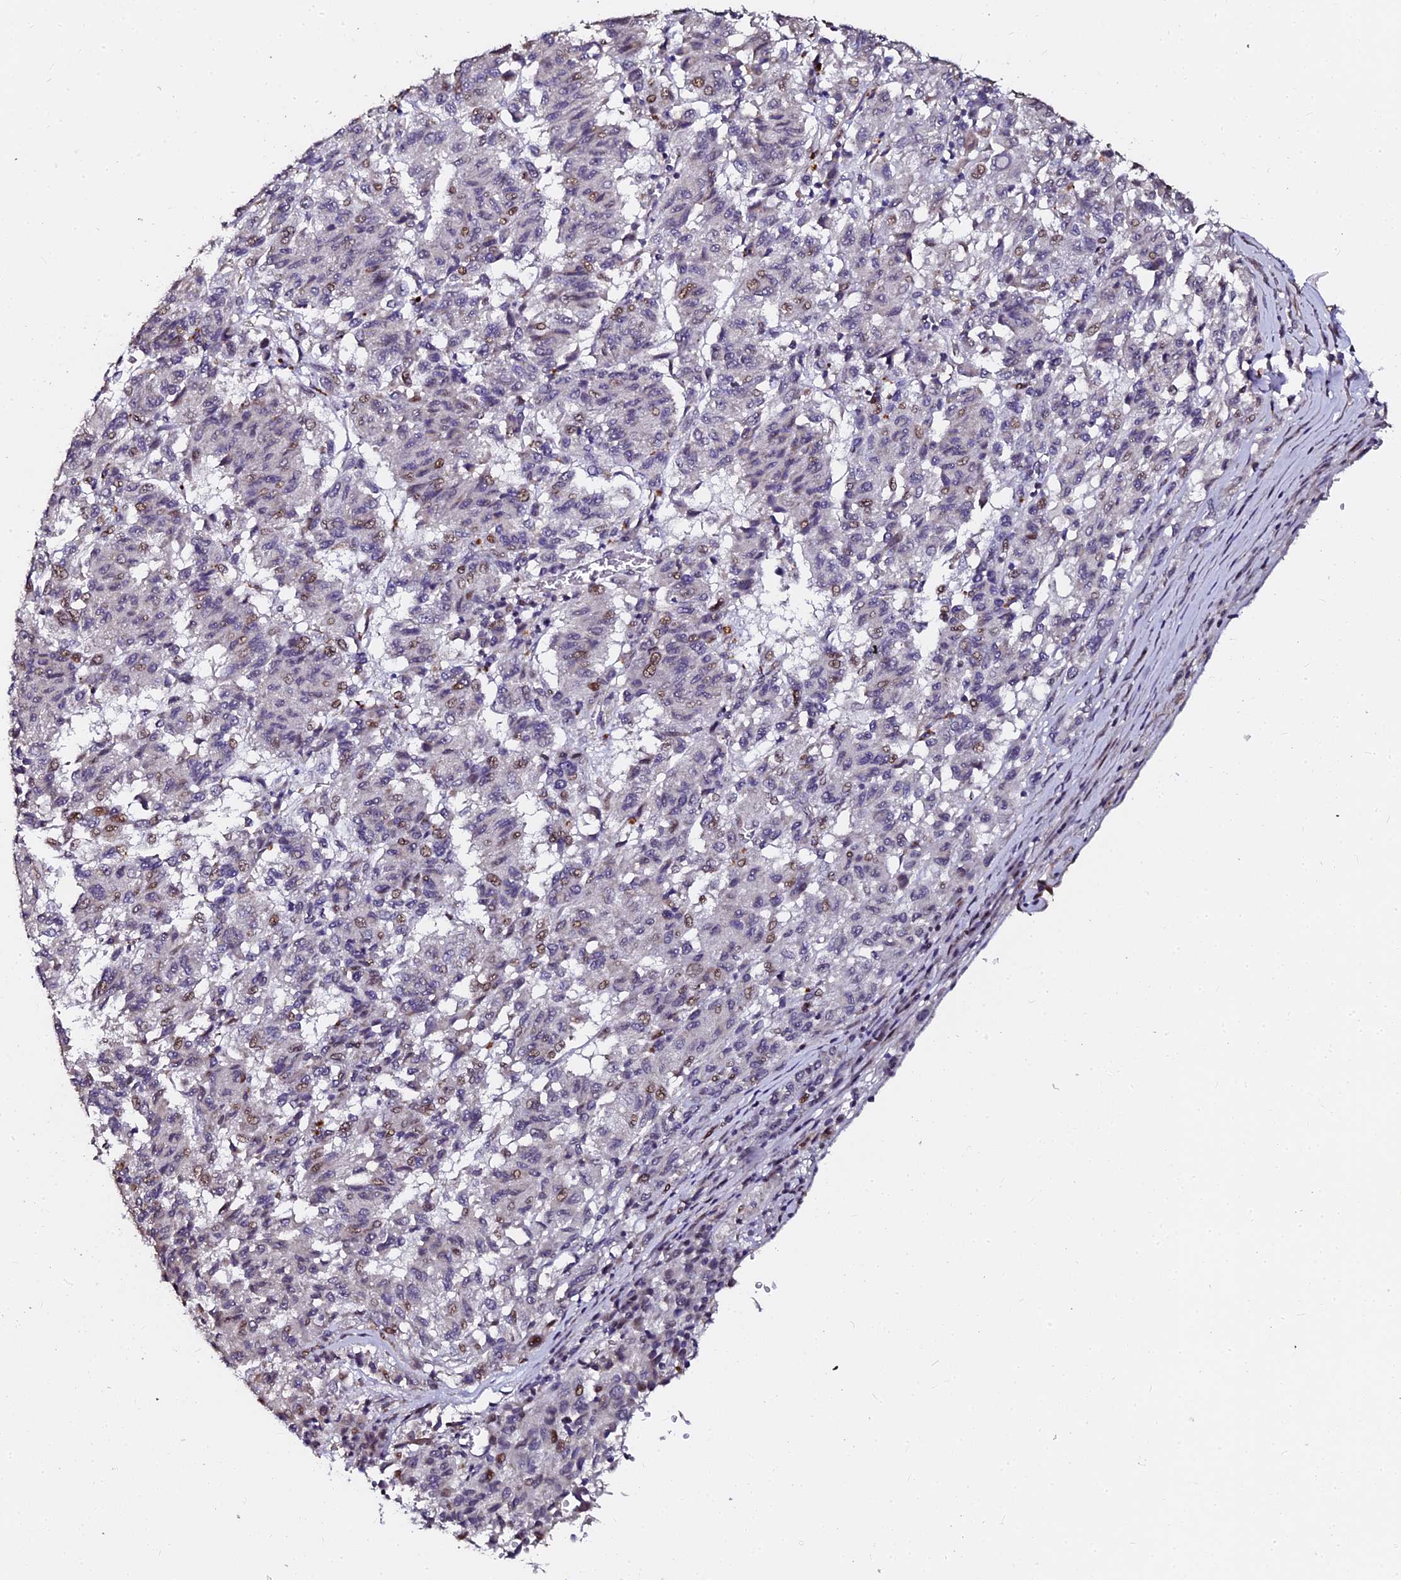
{"staining": {"intensity": "moderate", "quantity": "25%-75%", "location": "nuclear"}, "tissue": "melanoma", "cell_type": "Tumor cells", "image_type": "cancer", "snomed": [{"axis": "morphology", "description": "Malignant melanoma, Metastatic site"}, {"axis": "topography", "description": "Lung"}], "caption": "An image showing moderate nuclear positivity in approximately 25%-75% of tumor cells in melanoma, as visualized by brown immunohistochemical staining.", "gene": "GPN3", "patient": {"sex": "male", "age": 64}}